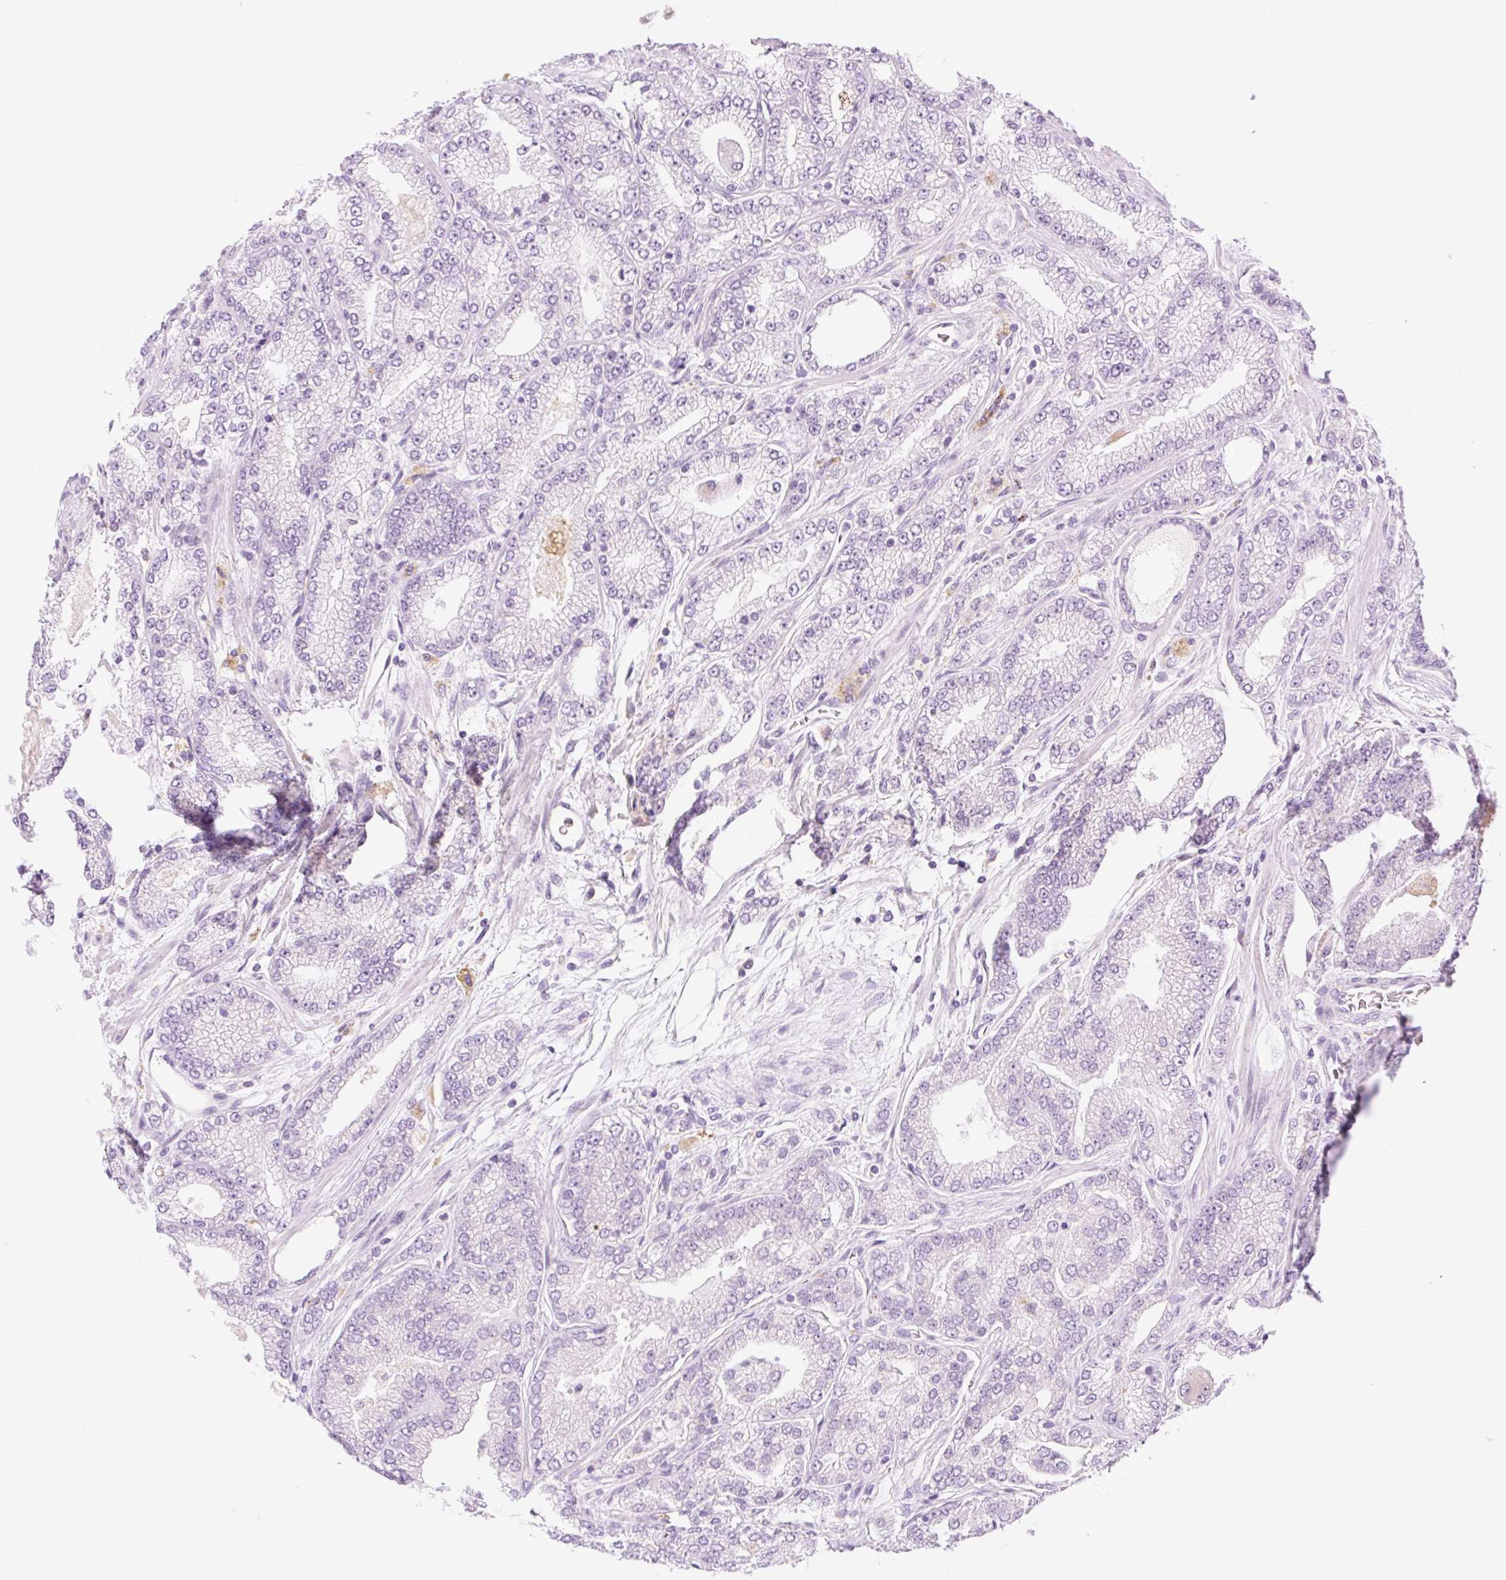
{"staining": {"intensity": "negative", "quantity": "none", "location": "none"}, "tissue": "prostate cancer", "cell_type": "Tumor cells", "image_type": "cancer", "snomed": [{"axis": "morphology", "description": "Adenocarcinoma, High grade"}, {"axis": "topography", "description": "Prostate"}], "caption": "Tumor cells are negative for protein expression in human adenocarcinoma (high-grade) (prostate).", "gene": "SPRYD4", "patient": {"sex": "male", "age": 68}}